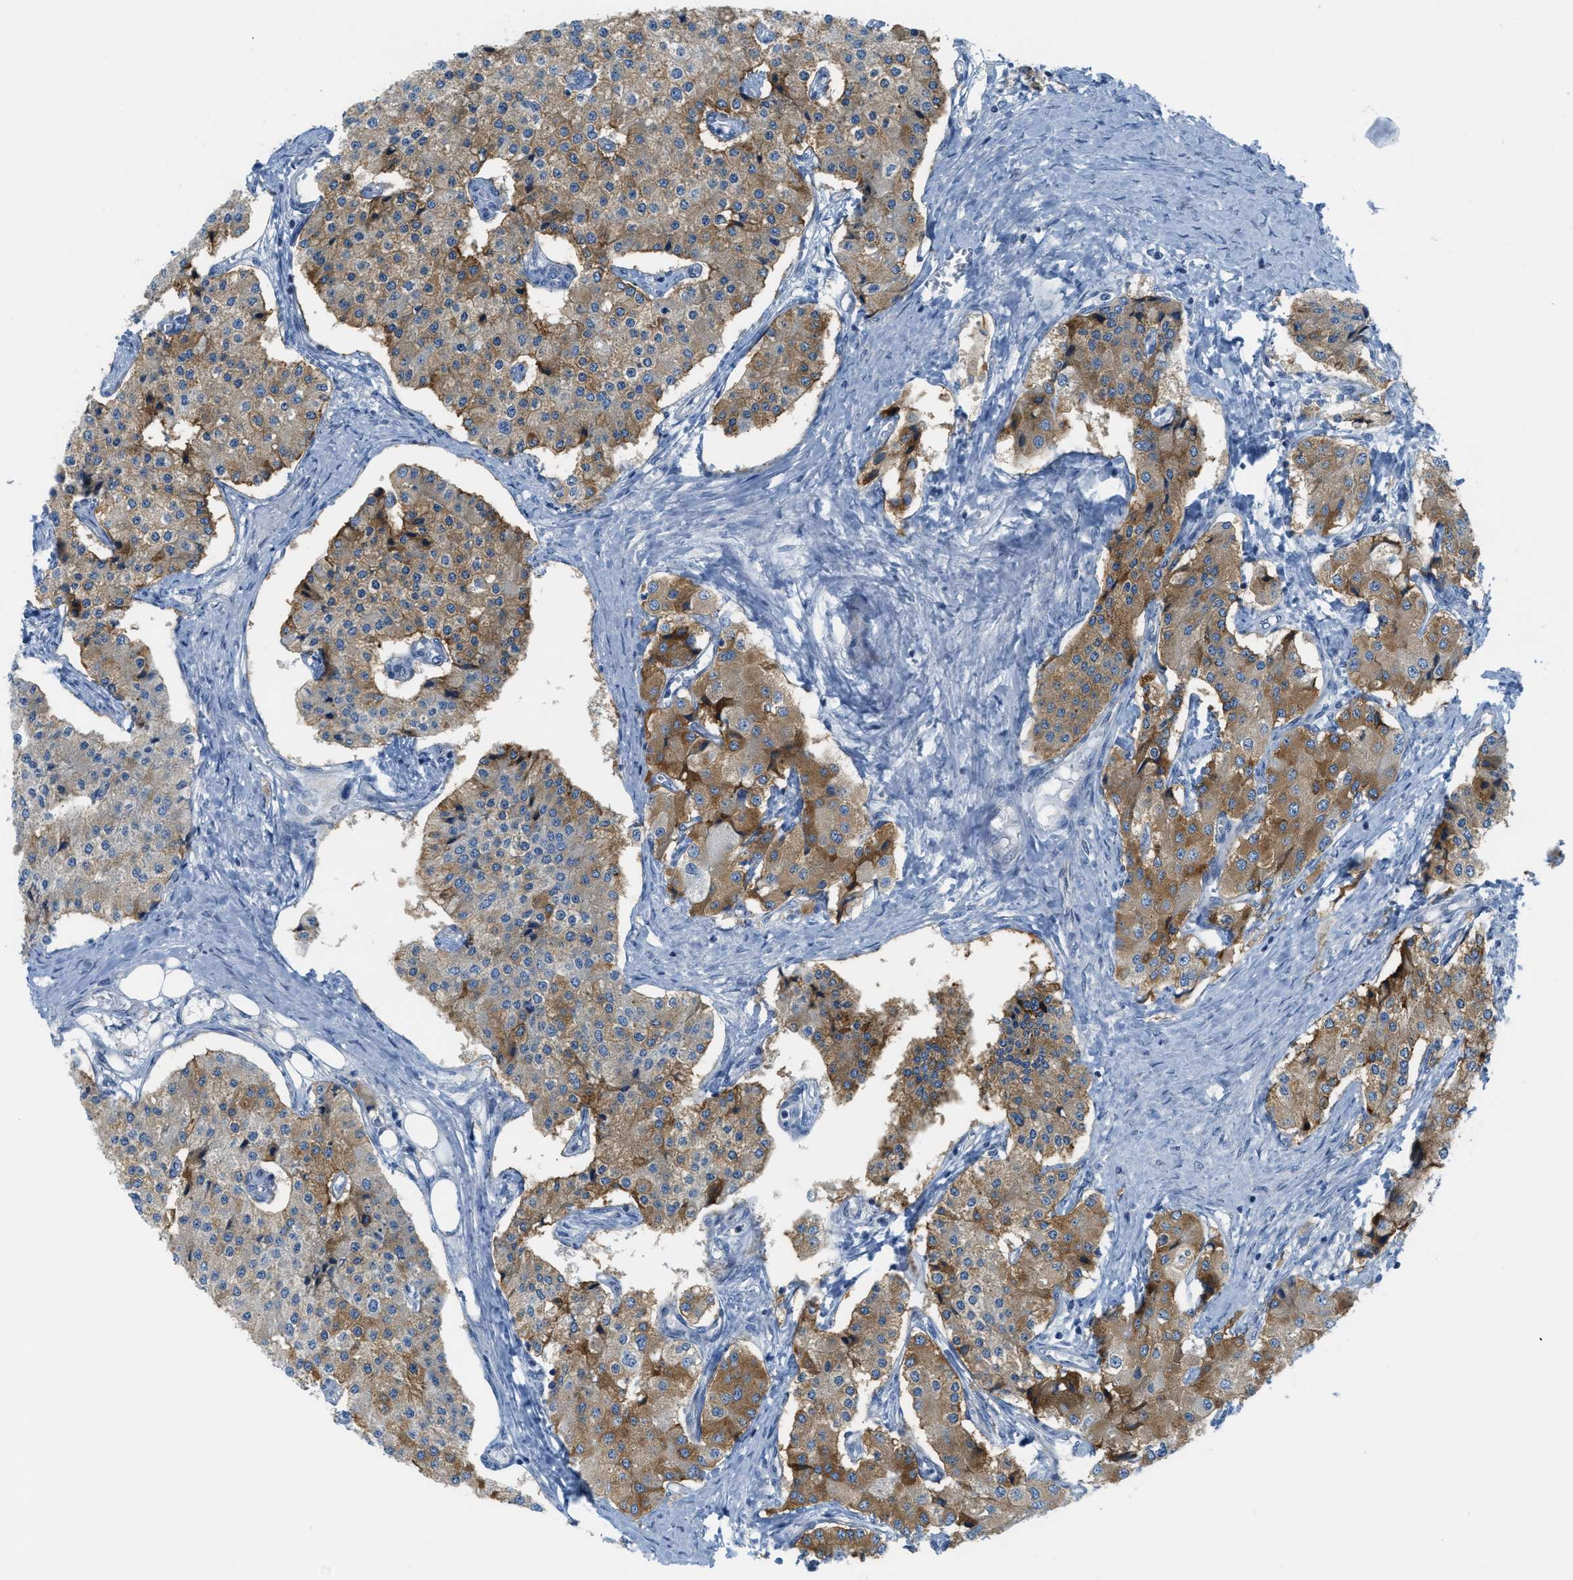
{"staining": {"intensity": "moderate", "quantity": ">75%", "location": "cytoplasmic/membranous"}, "tissue": "carcinoid", "cell_type": "Tumor cells", "image_type": "cancer", "snomed": [{"axis": "morphology", "description": "Carcinoid, malignant, NOS"}, {"axis": "topography", "description": "Colon"}], "caption": "Carcinoid was stained to show a protein in brown. There is medium levels of moderate cytoplasmic/membranous positivity in approximately >75% of tumor cells.", "gene": "ASGR1", "patient": {"sex": "female", "age": 52}}